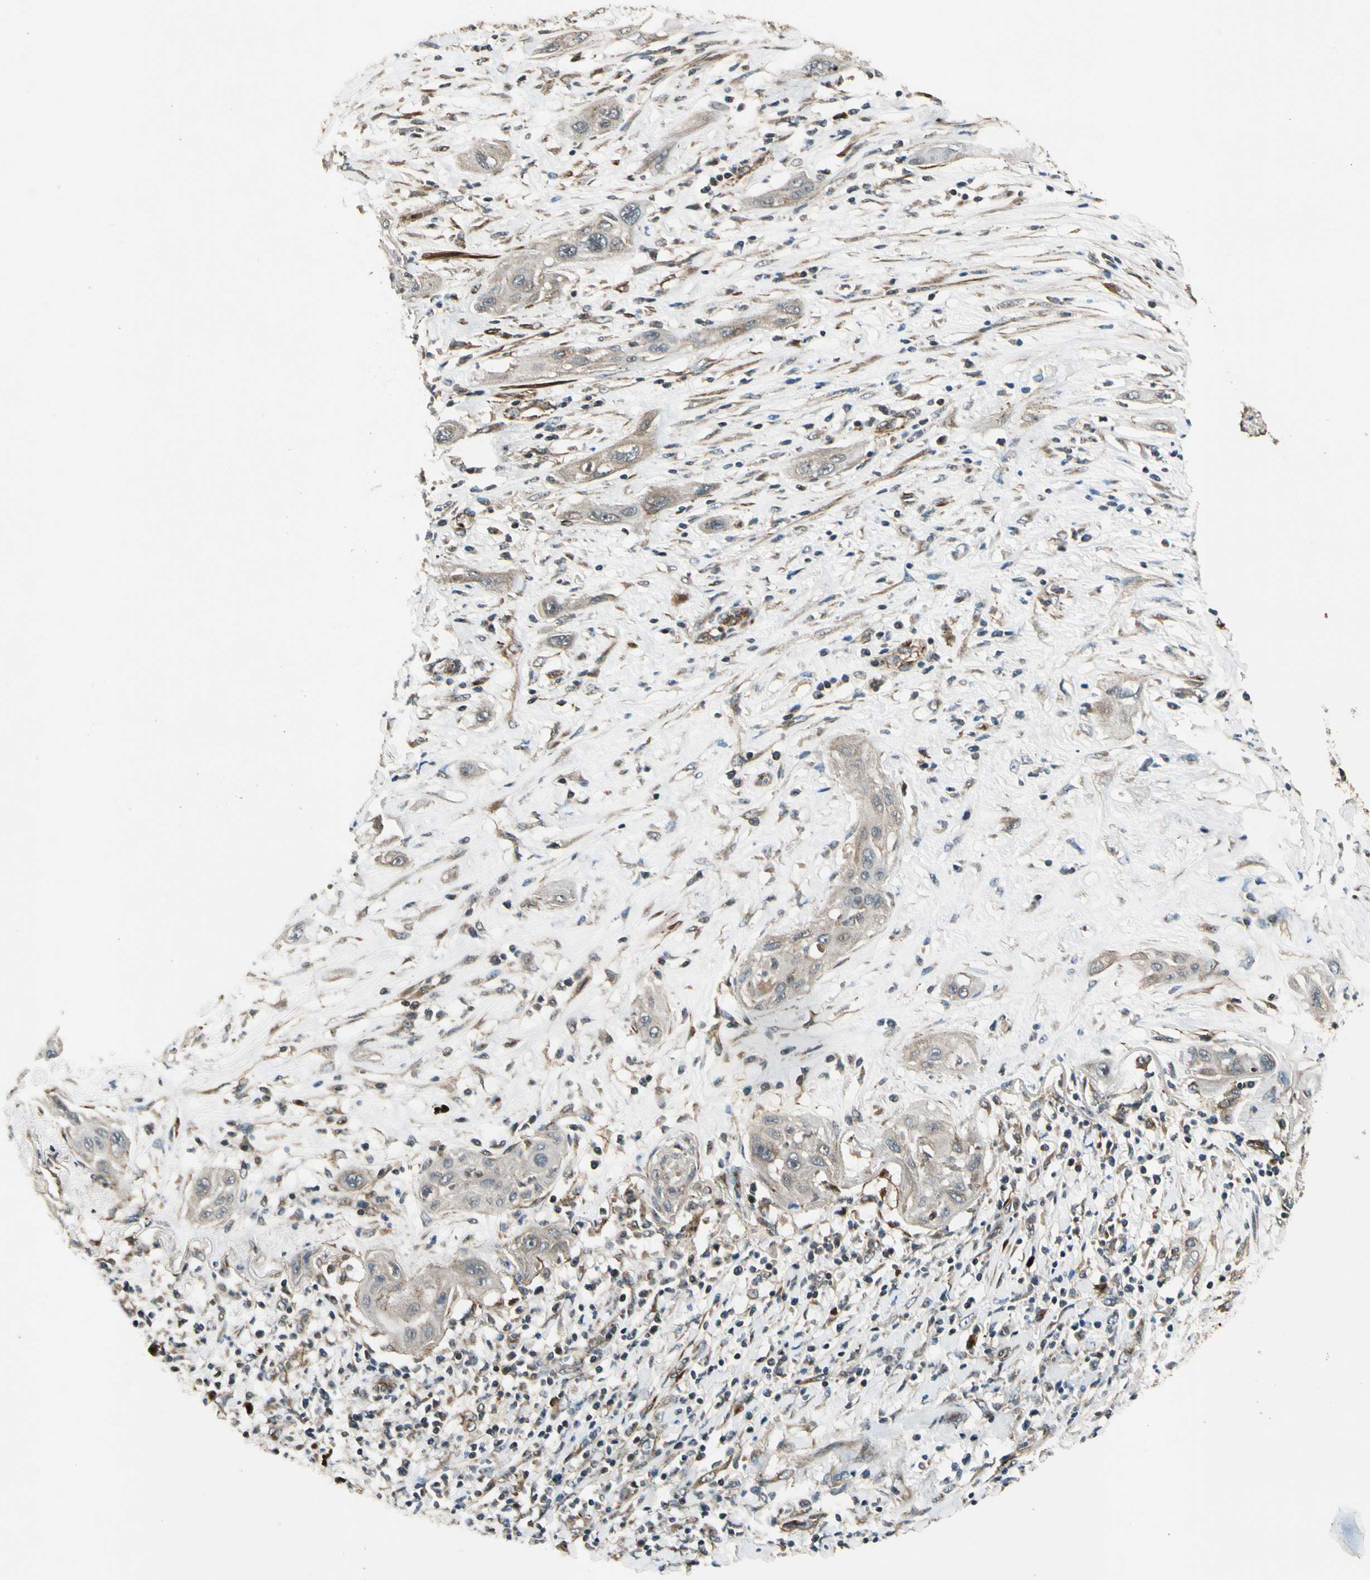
{"staining": {"intensity": "weak", "quantity": "<25%", "location": "cytoplasmic/membranous"}, "tissue": "lung cancer", "cell_type": "Tumor cells", "image_type": "cancer", "snomed": [{"axis": "morphology", "description": "Squamous cell carcinoma, NOS"}, {"axis": "topography", "description": "Lung"}], "caption": "Immunohistochemical staining of lung squamous cell carcinoma exhibits no significant staining in tumor cells. The staining is performed using DAB brown chromogen with nuclei counter-stained in using hematoxylin.", "gene": "GCK", "patient": {"sex": "female", "age": 47}}